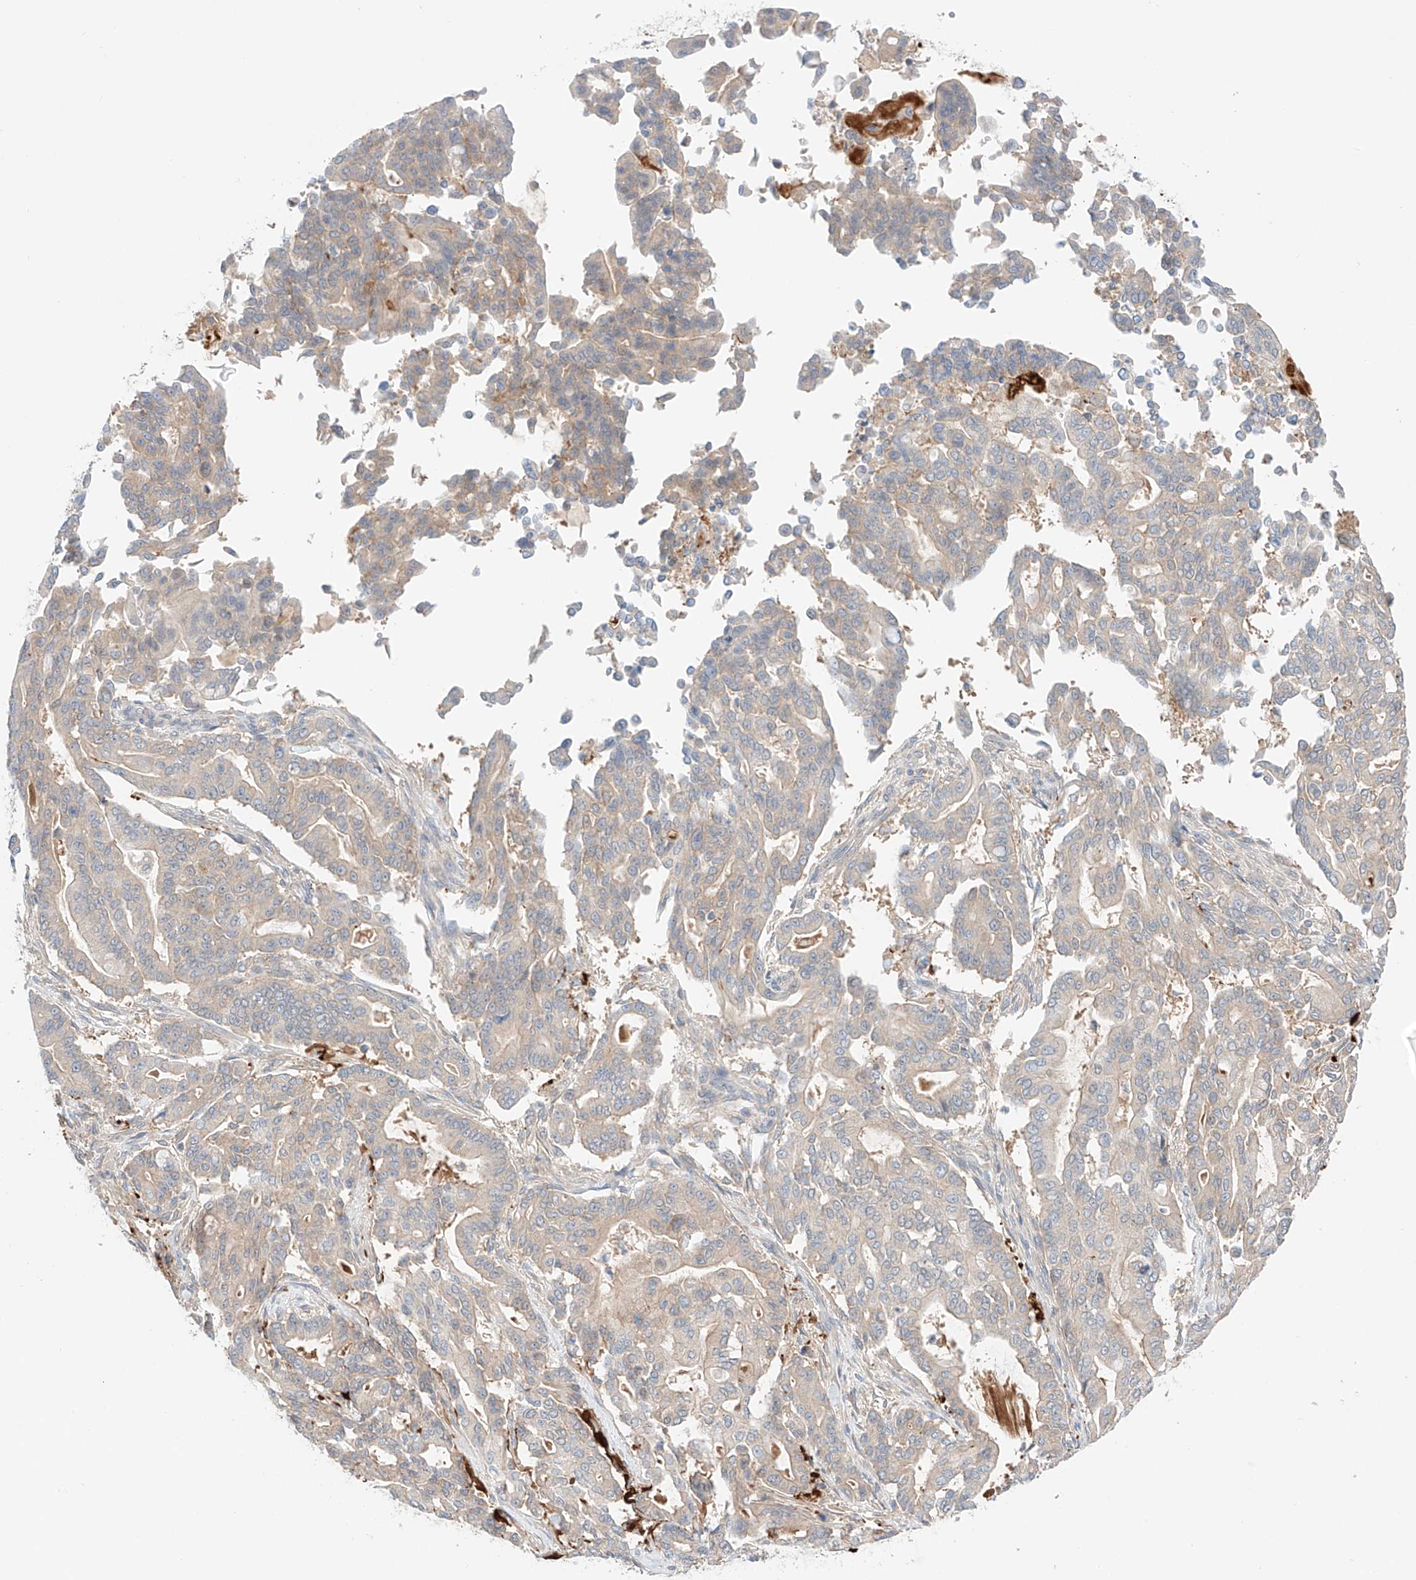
{"staining": {"intensity": "weak", "quantity": ">75%", "location": "cytoplasmic/membranous"}, "tissue": "pancreatic cancer", "cell_type": "Tumor cells", "image_type": "cancer", "snomed": [{"axis": "morphology", "description": "Adenocarcinoma, NOS"}, {"axis": "topography", "description": "Pancreas"}], "caption": "Immunohistochemistry image of adenocarcinoma (pancreatic) stained for a protein (brown), which displays low levels of weak cytoplasmic/membranous staining in about >75% of tumor cells.", "gene": "PGGT1B", "patient": {"sex": "male", "age": 63}}